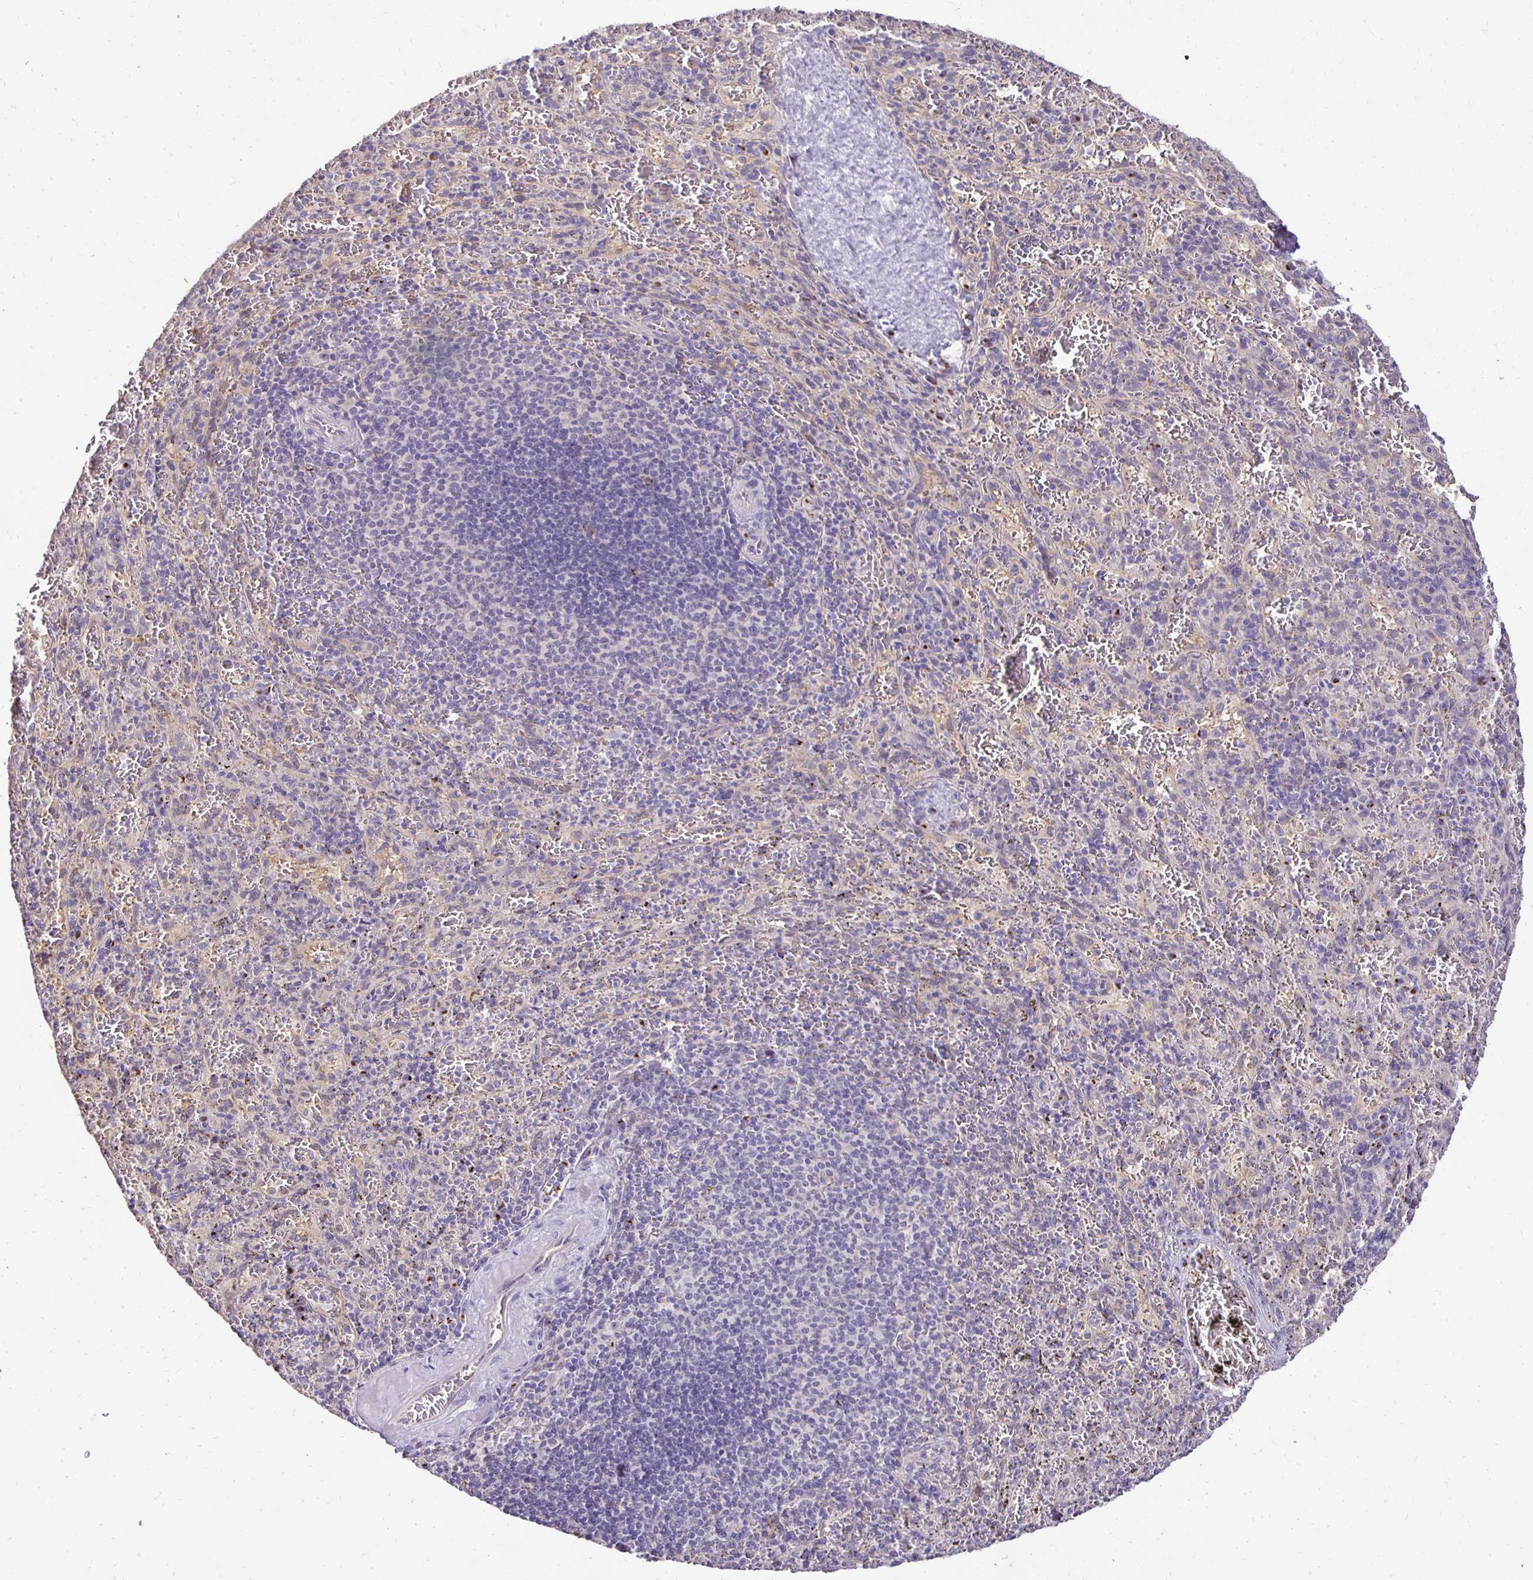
{"staining": {"intensity": "negative", "quantity": "none", "location": "none"}, "tissue": "spleen", "cell_type": "Cells in red pulp", "image_type": "normal", "snomed": [{"axis": "morphology", "description": "Normal tissue, NOS"}, {"axis": "topography", "description": "Spleen"}], "caption": "Immunohistochemistry (IHC) histopathology image of benign spleen: spleen stained with DAB reveals no significant protein staining in cells in red pulp.", "gene": "SLC9A1", "patient": {"sex": "male", "age": 57}}